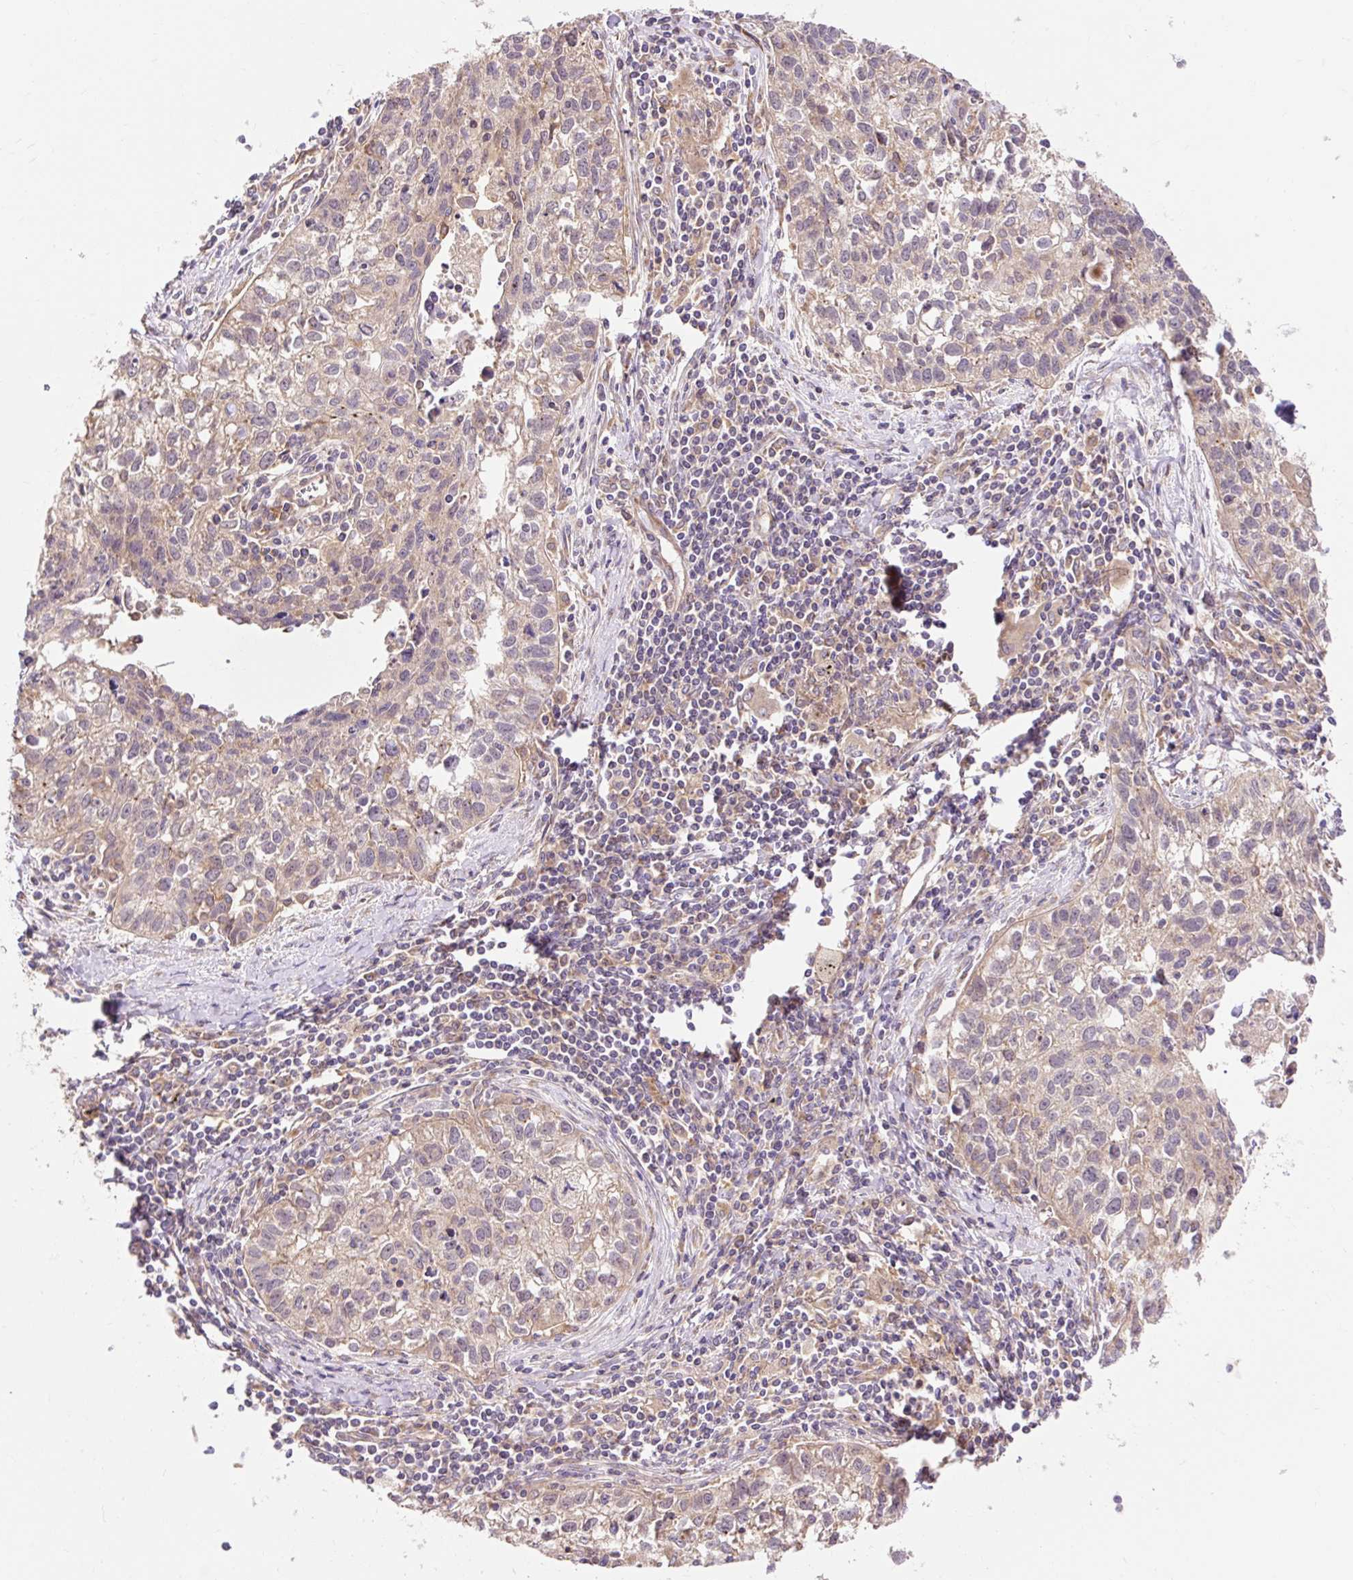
{"staining": {"intensity": "weak", "quantity": ">75%", "location": "cytoplasmic/membranous"}, "tissue": "lung cancer", "cell_type": "Tumor cells", "image_type": "cancer", "snomed": [{"axis": "morphology", "description": "Squamous cell carcinoma, NOS"}, {"axis": "topography", "description": "Lung"}], "caption": "Protein positivity by IHC reveals weak cytoplasmic/membranous expression in approximately >75% of tumor cells in lung cancer.", "gene": "TRIAP1", "patient": {"sex": "male", "age": 74}}